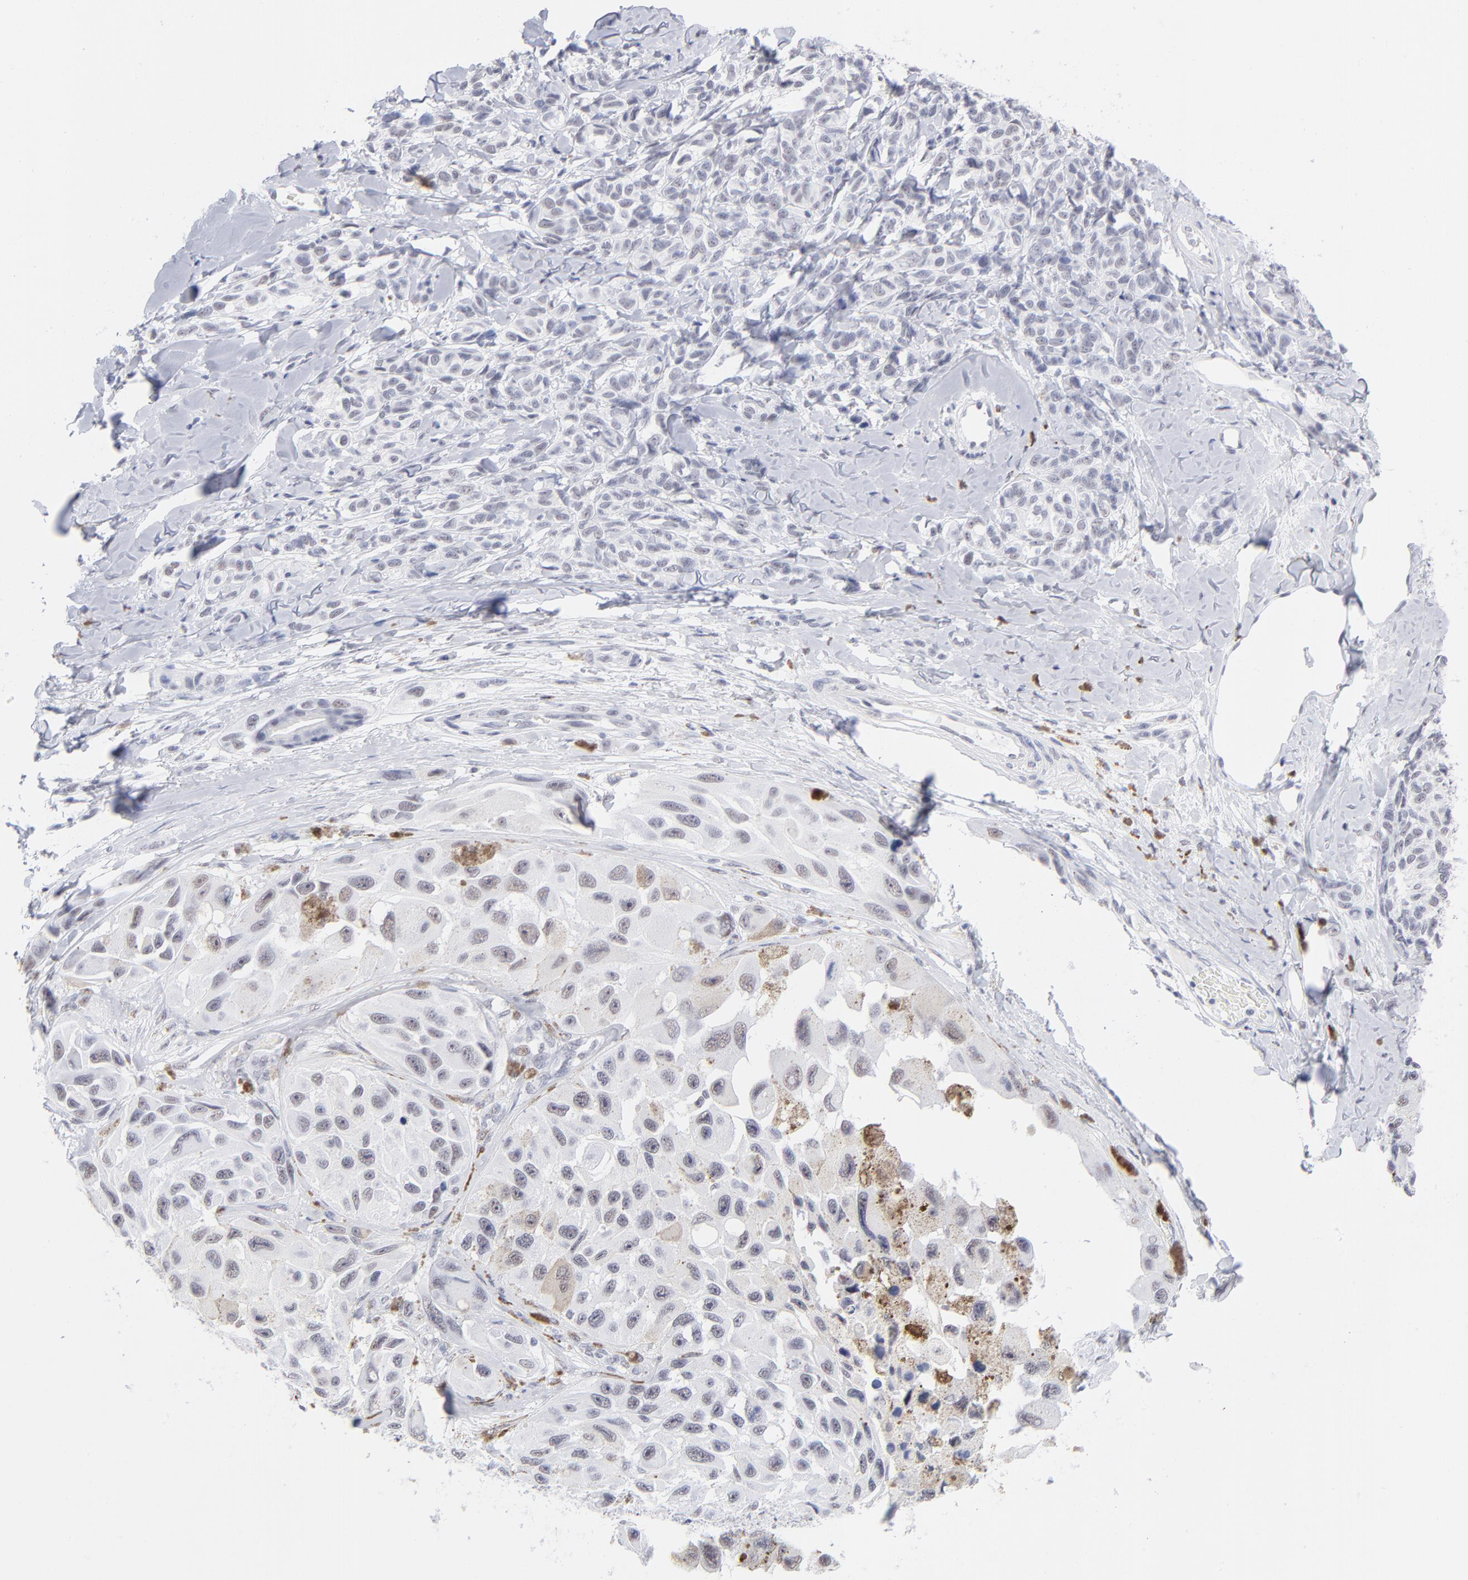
{"staining": {"intensity": "weak", "quantity": "<25%", "location": "nuclear"}, "tissue": "melanoma", "cell_type": "Tumor cells", "image_type": "cancer", "snomed": [{"axis": "morphology", "description": "Malignant melanoma, NOS"}, {"axis": "topography", "description": "Skin"}], "caption": "An immunohistochemistry photomicrograph of melanoma is shown. There is no staining in tumor cells of melanoma.", "gene": "SNRPB", "patient": {"sex": "female", "age": 73}}